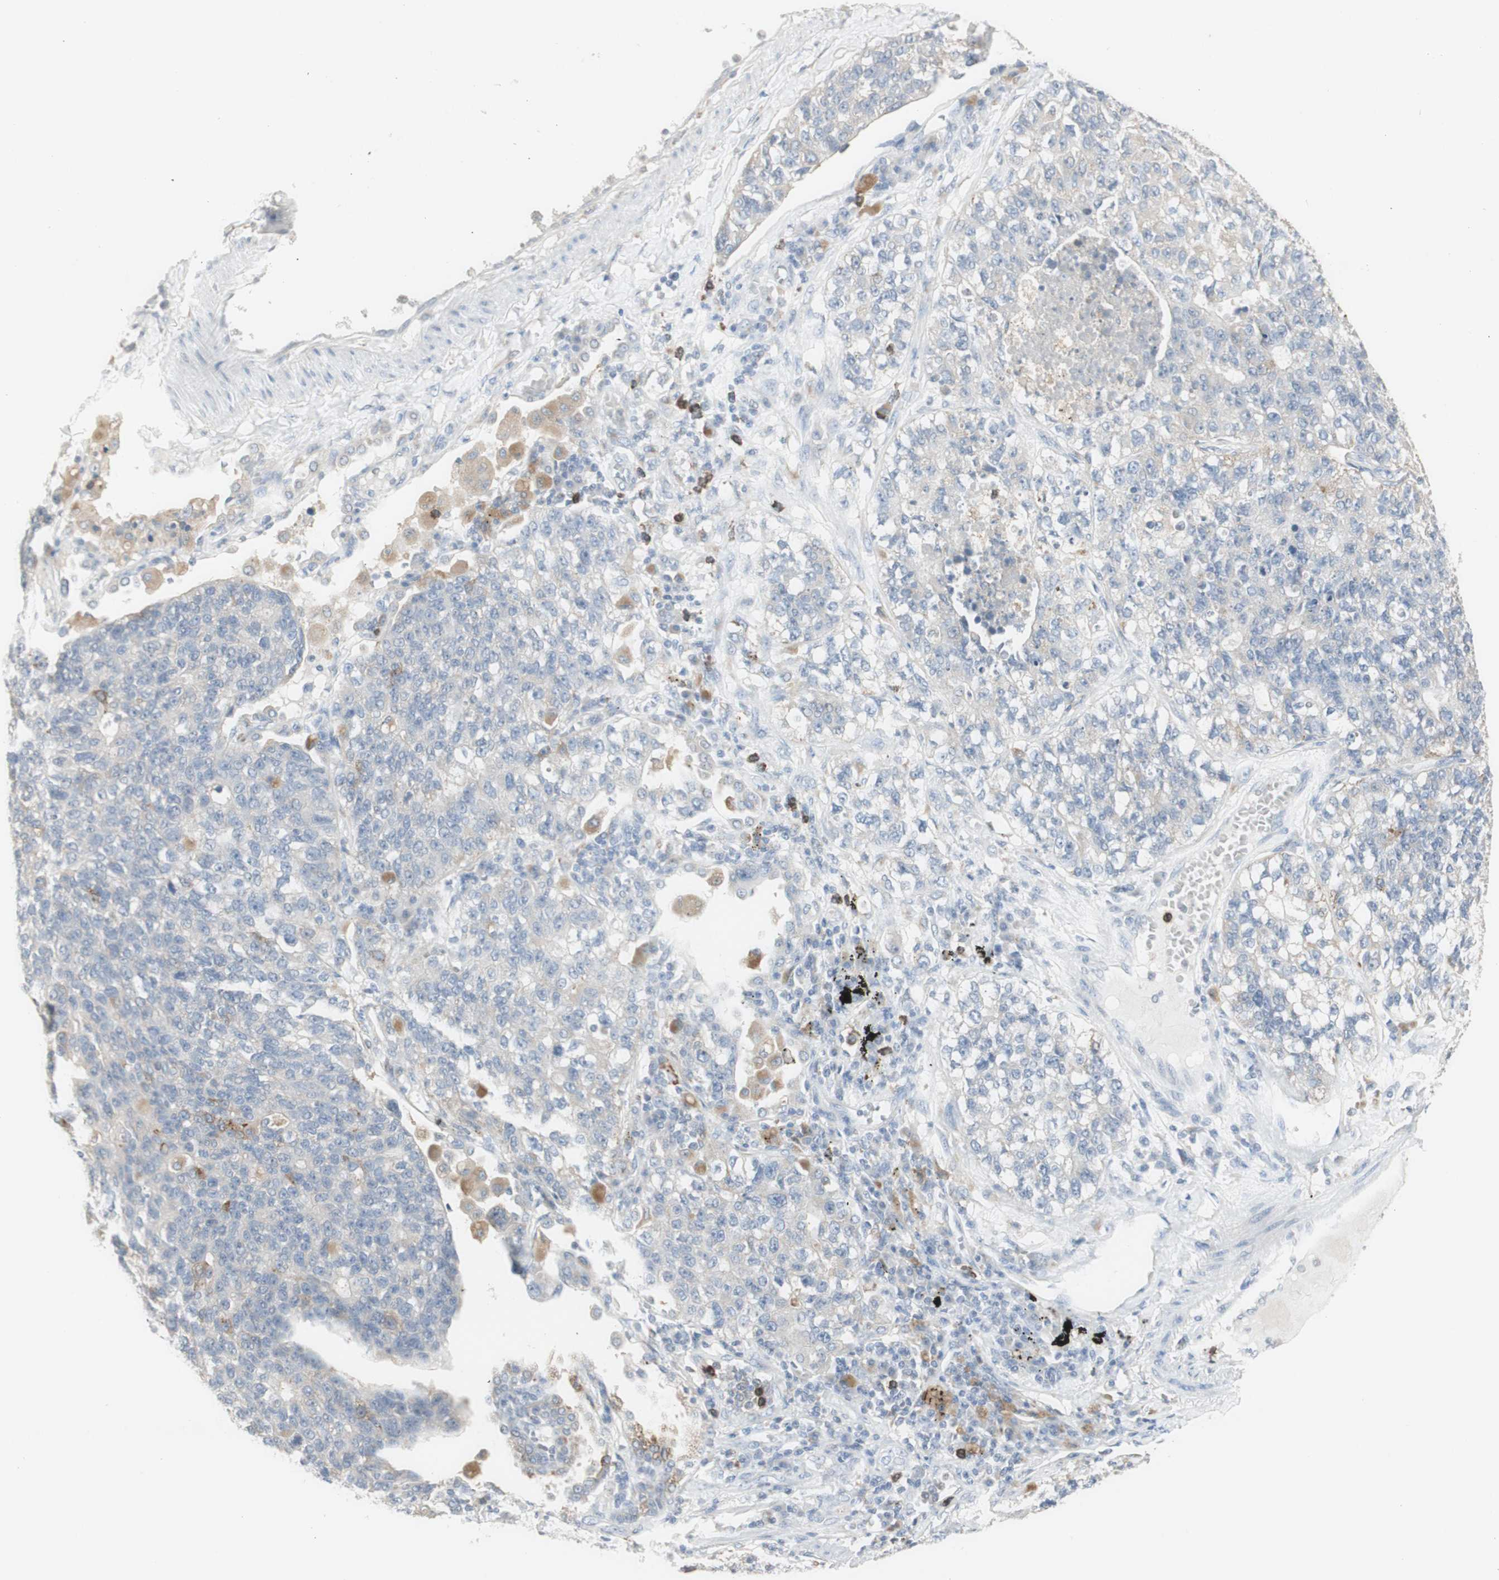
{"staining": {"intensity": "negative", "quantity": "none", "location": "none"}, "tissue": "lung cancer", "cell_type": "Tumor cells", "image_type": "cancer", "snomed": [{"axis": "morphology", "description": "Adenocarcinoma, NOS"}, {"axis": "topography", "description": "Lung"}], "caption": "High magnification brightfield microscopy of adenocarcinoma (lung) stained with DAB (brown) and counterstained with hematoxylin (blue): tumor cells show no significant expression.", "gene": "ATP6V1B1", "patient": {"sex": "male", "age": 49}}